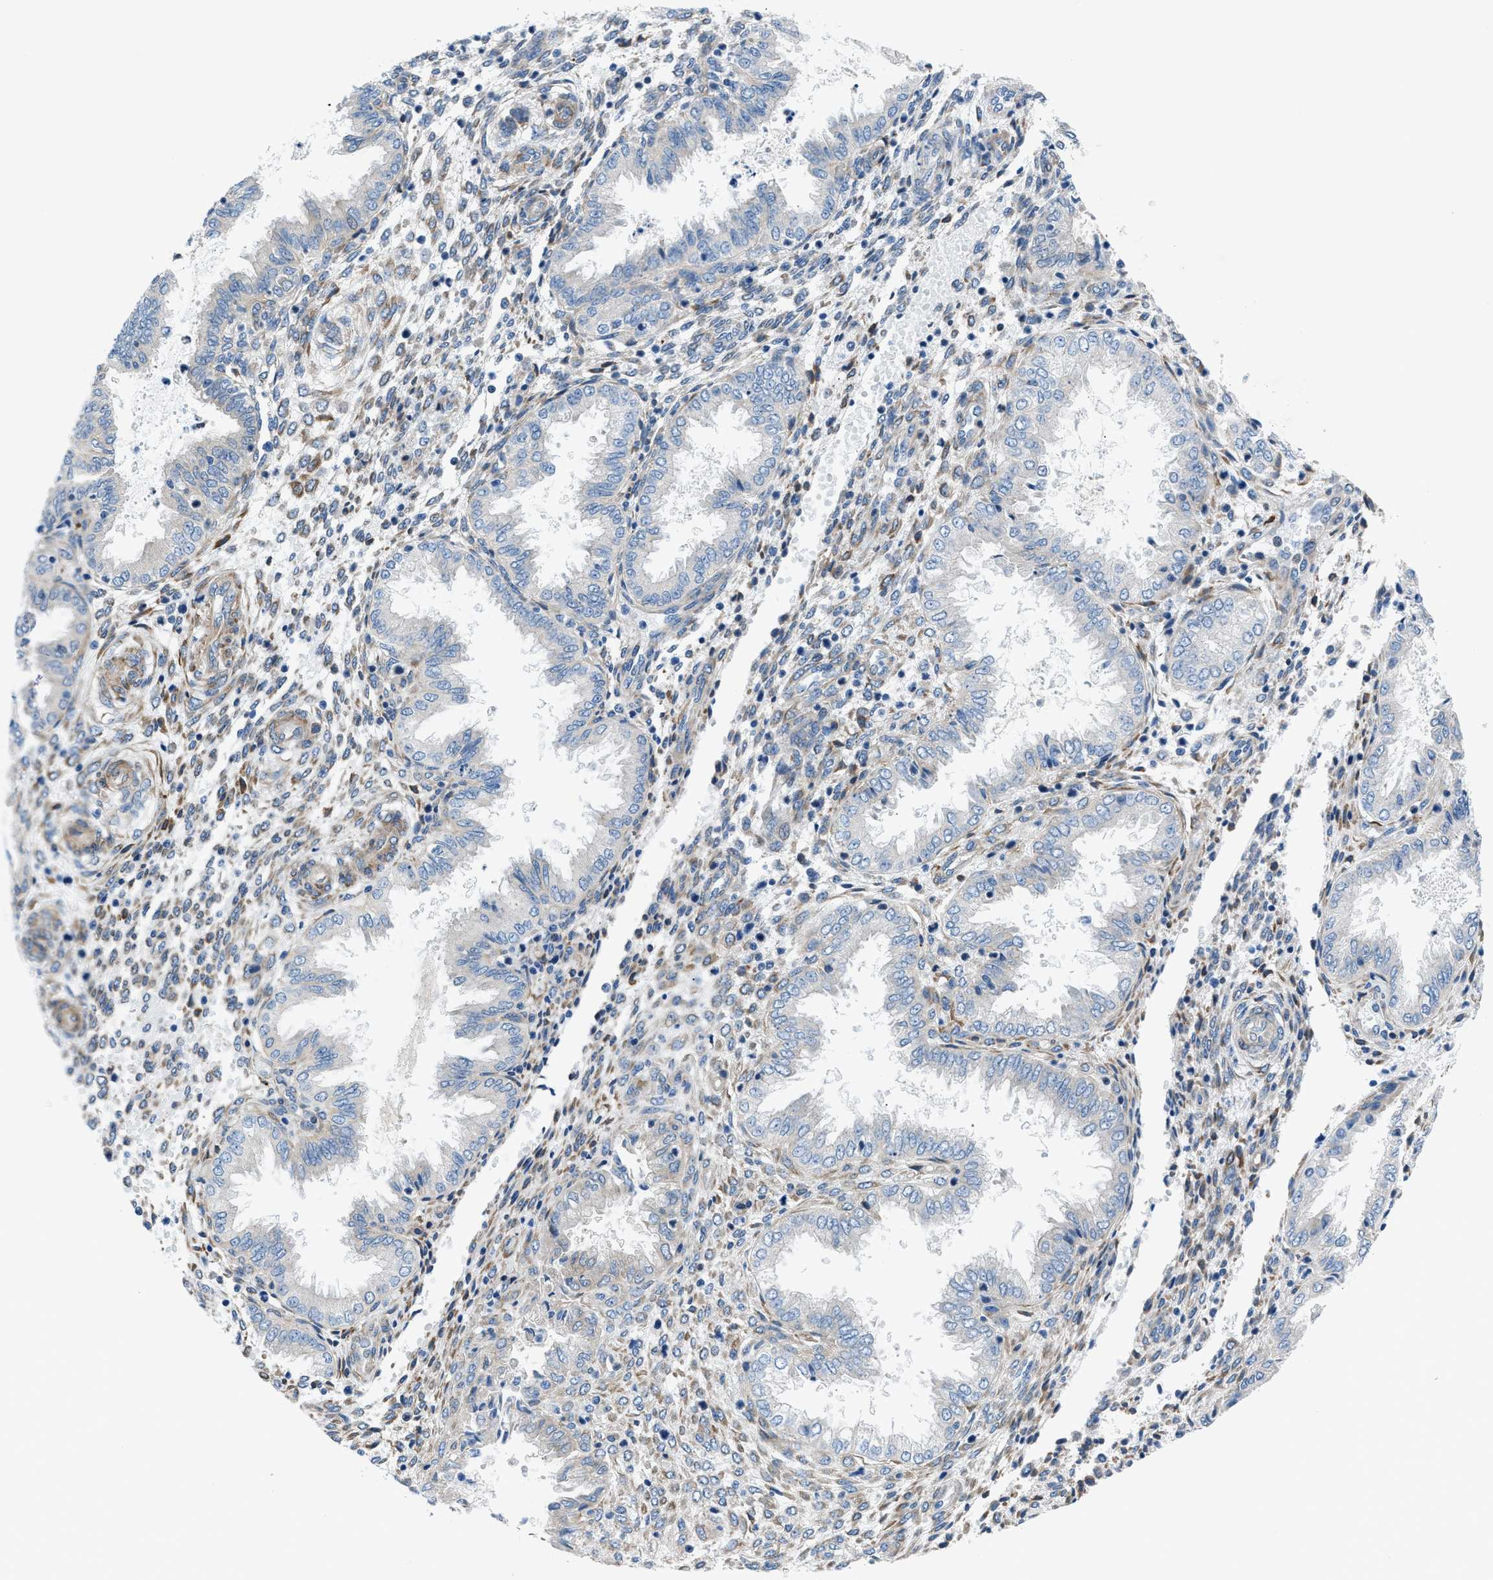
{"staining": {"intensity": "weak", "quantity": "25%-75%", "location": "cytoplasmic/membranous"}, "tissue": "endometrium", "cell_type": "Cells in endometrial stroma", "image_type": "normal", "snomed": [{"axis": "morphology", "description": "Normal tissue, NOS"}, {"axis": "topography", "description": "Endometrium"}], "caption": "Immunohistochemical staining of benign human endometrium demonstrates low levels of weak cytoplasmic/membranous staining in approximately 25%-75% of cells in endometrial stroma.", "gene": "DMAC1", "patient": {"sex": "female", "age": 33}}